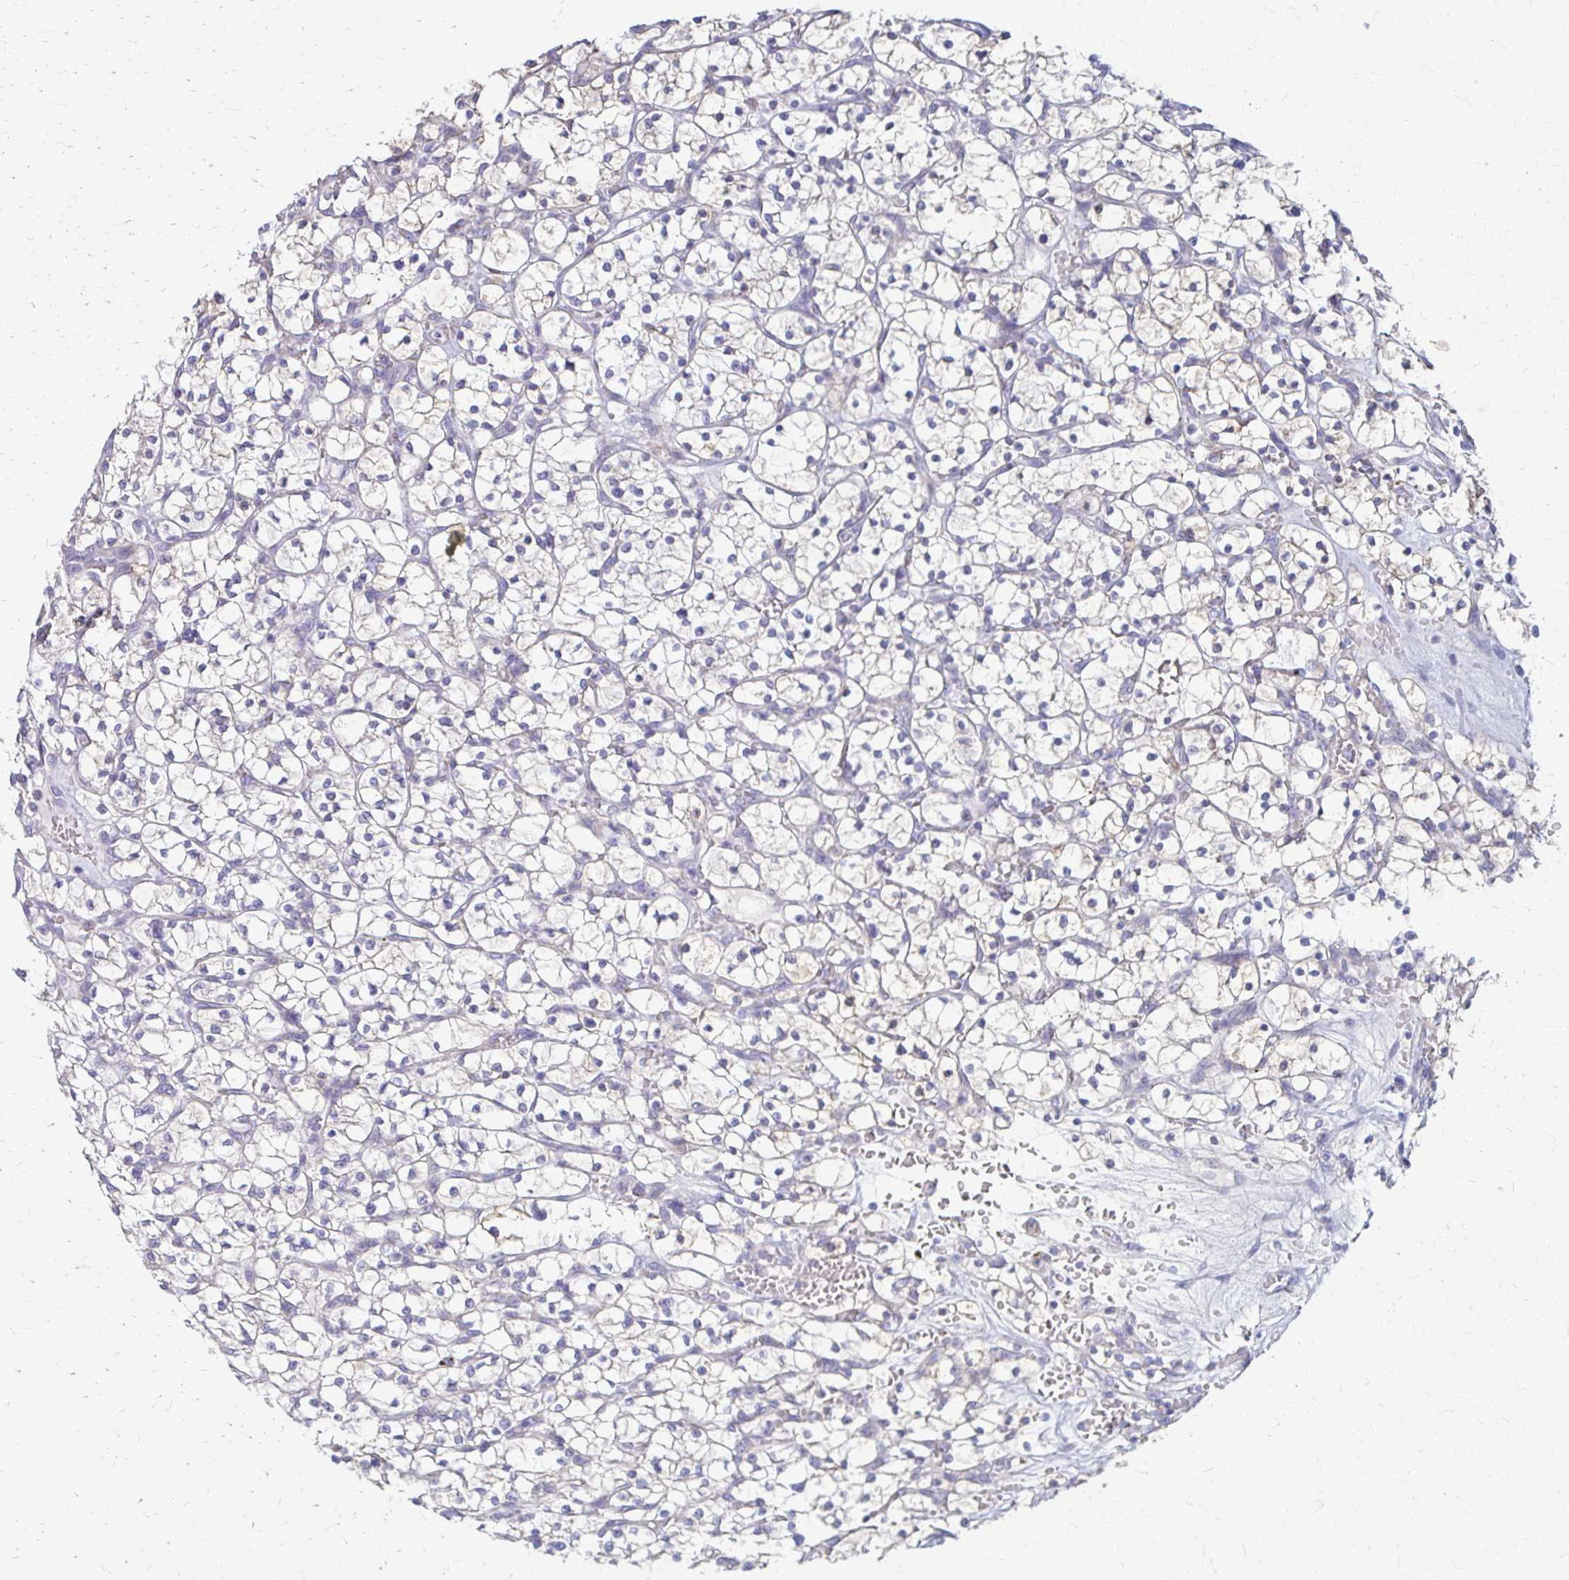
{"staining": {"intensity": "negative", "quantity": "none", "location": "none"}, "tissue": "renal cancer", "cell_type": "Tumor cells", "image_type": "cancer", "snomed": [{"axis": "morphology", "description": "Adenocarcinoma, NOS"}, {"axis": "topography", "description": "Kidney"}], "caption": "Tumor cells are negative for brown protein staining in renal cancer.", "gene": "SAMD13", "patient": {"sex": "female", "age": 64}}